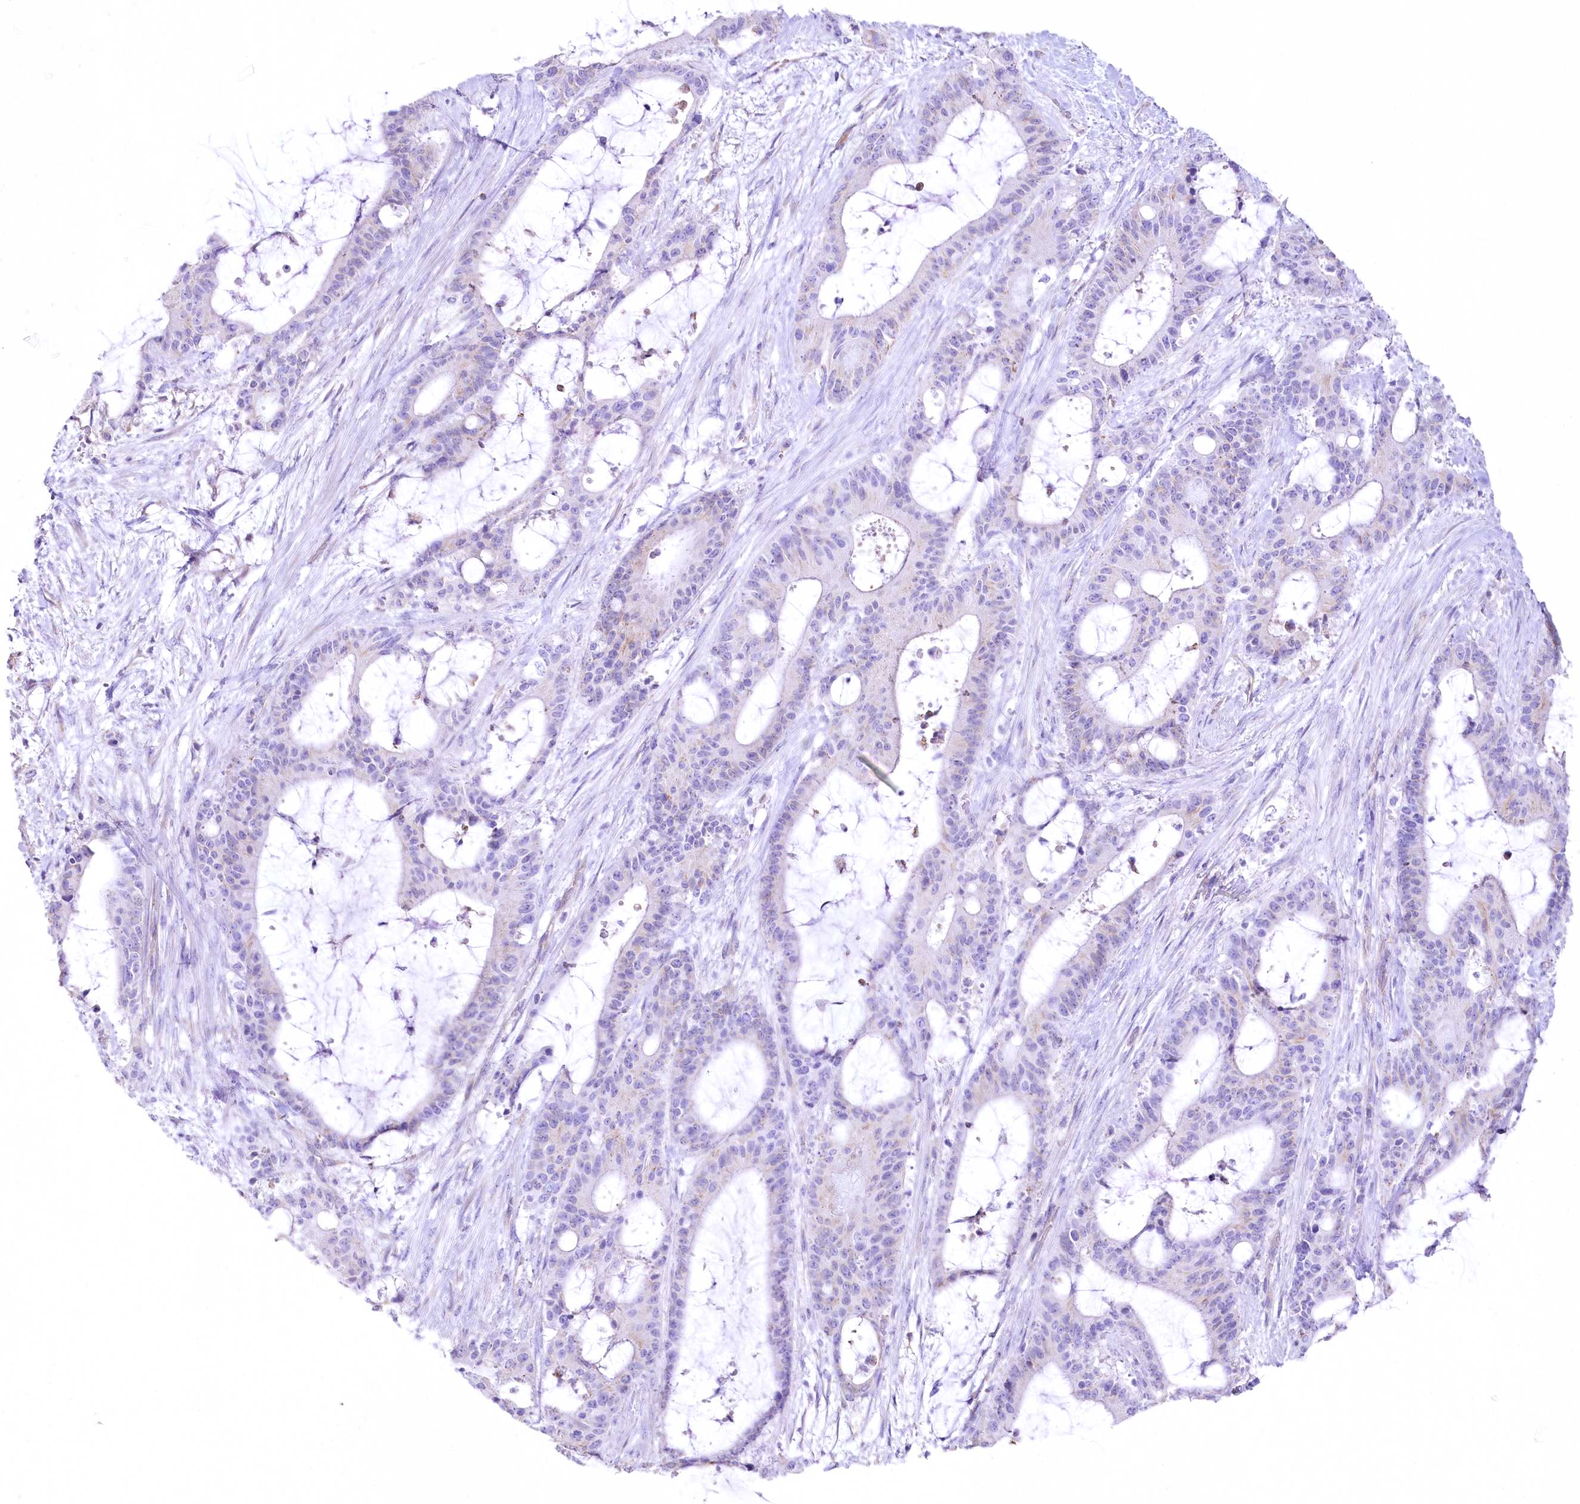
{"staining": {"intensity": "weak", "quantity": "<25%", "location": "cytoplasmic/membranous"}, "tissue": "liver cancer", "cell_type": "Tumor cells", "image_type": "cancer", "snomed": [{"axis": "morphology", "description": "Normal tissue, NOS"}, {"axis": "morphology", "description": "Cholangiocarcinoma"}, {"axis": "topography", "description": "Liver"}, {"axis": "topography", "description": "Peripheral nerve tissue"}], "caption": "Image shows no protein staining in tumor cells of liver cancer tissue.", "gene": "FAM216A", "patient": {"sex": "female", "age": 73}}